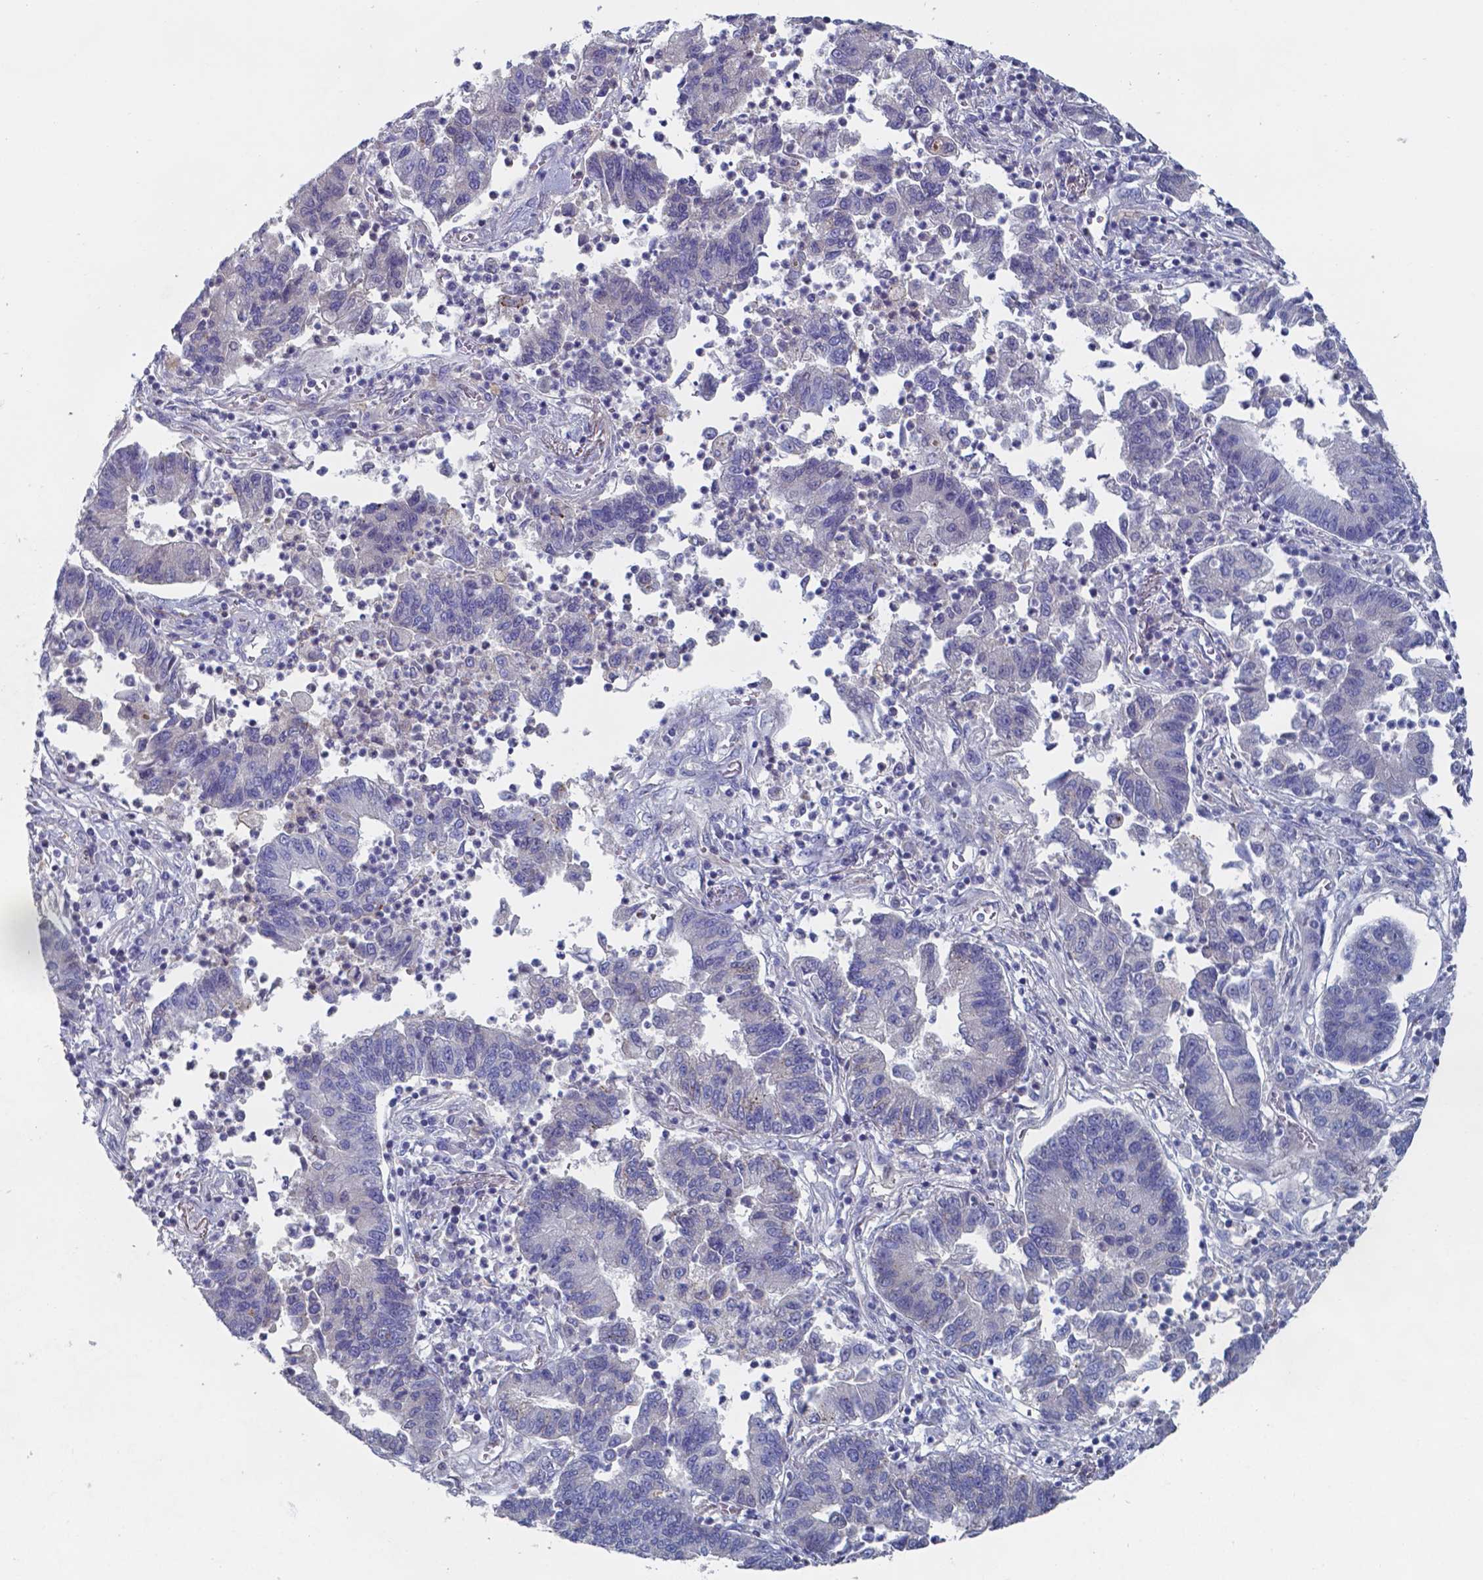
{"staining": {"intensity": "negative", "quantity": "none", "location": "none"}, "tissue": "lung cancer", "cell_type": "Tumor cells", "image_type": "cancer", "snomed": [{"axis": "morphology", "description": "Adenocarcinoma, NOS"}, {"axis": "topography", "description": "Lung"}], "caption": "Immunohistochemistry of lung cancer (adenocarcinoma) displays no expression in tumor cells.", "gene": "BTBD17", "patient": {"sex": "female", "age": 57}}